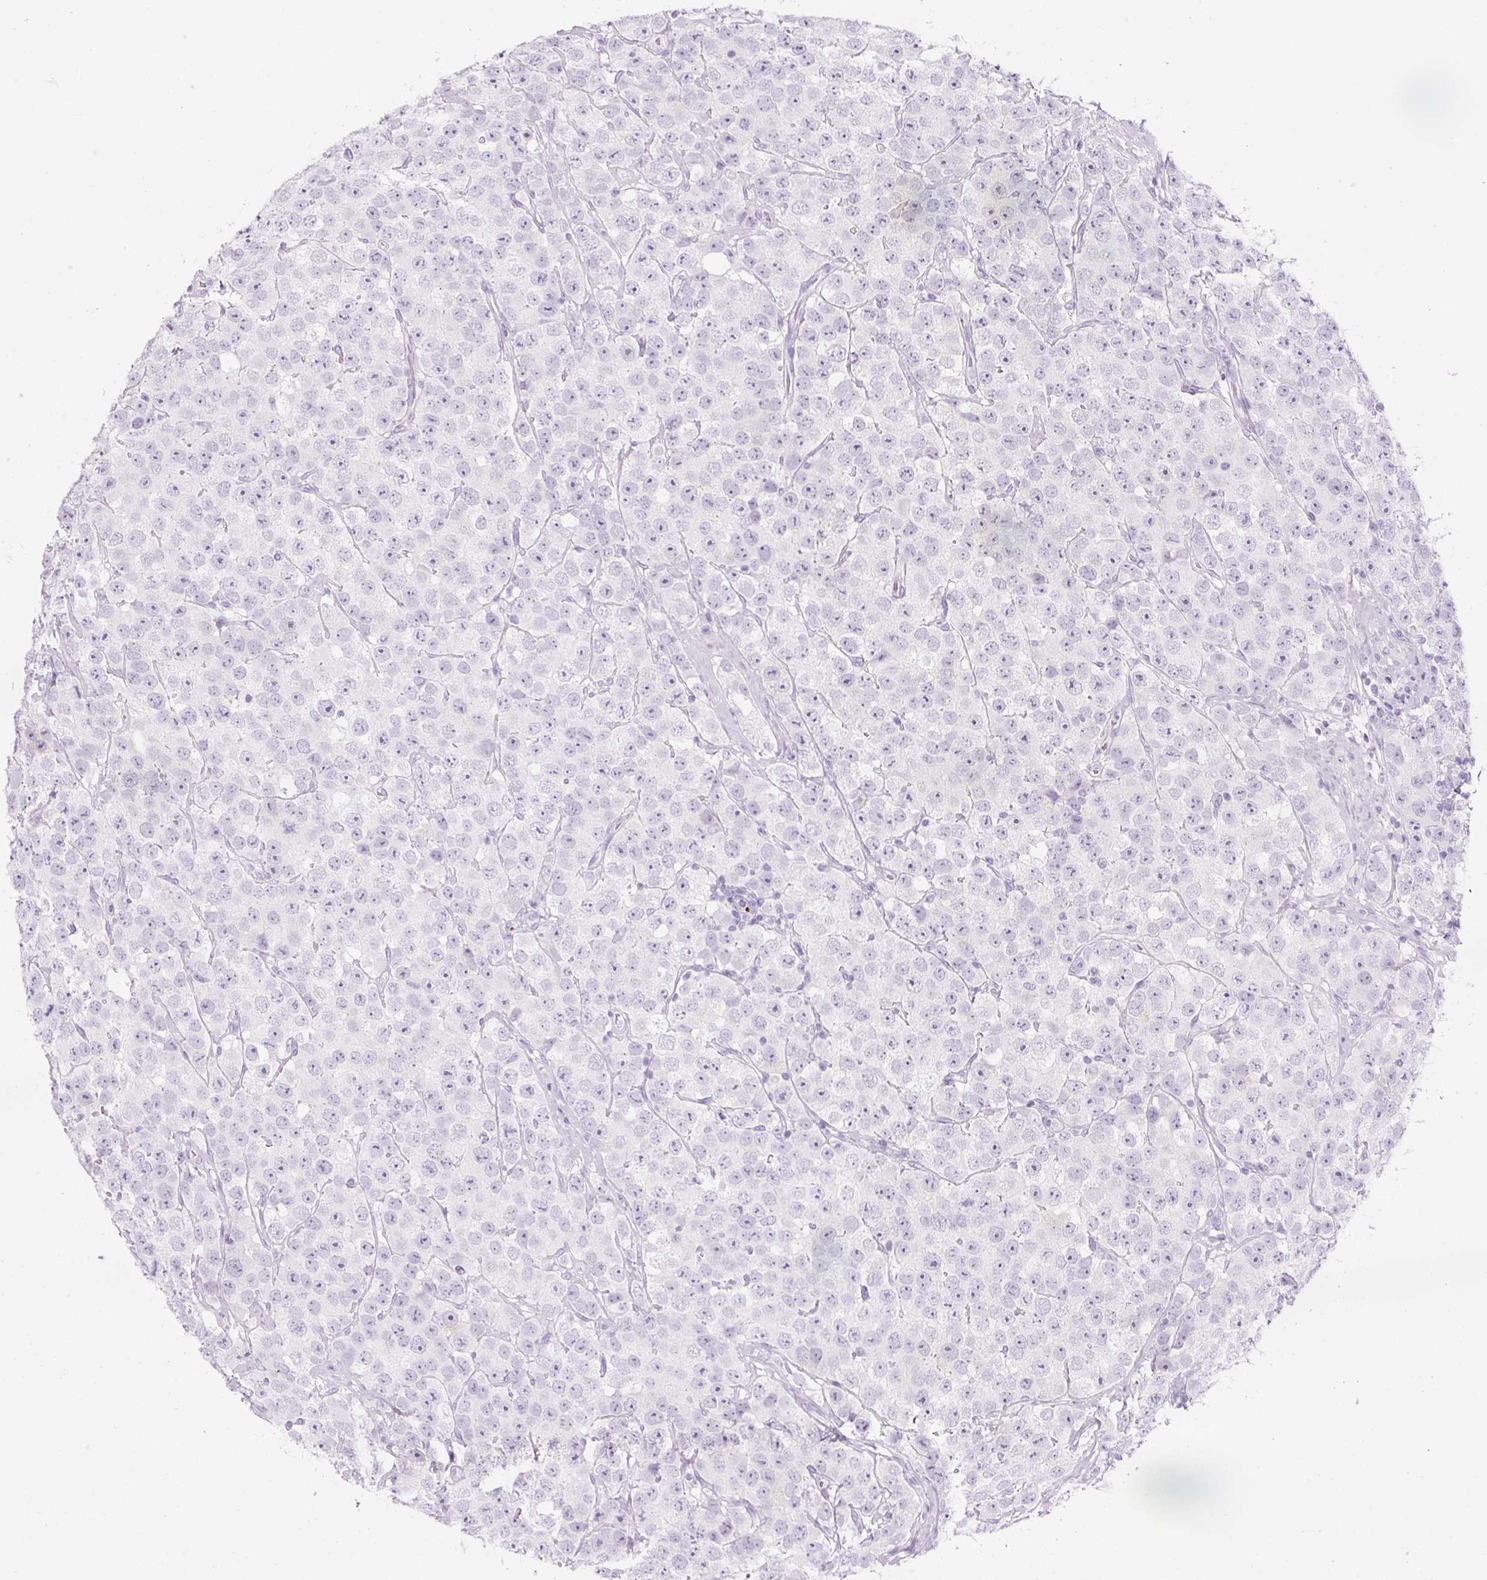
{"staining": {"intensity": "negative", "quantity": "none", "location": "none"}, "tissue": "testis cancer", "cell_type": "Tumor cells", "image_type": "cancer", "snomed": [{"axis": "morphology", "description": "Seminoma, NOS"}, {"axis": "topography", "description": "Testis"}], "caption": "Immunohistochemical staining of testis cancer (seminoma) reveals no significant expression in tumor cells. (IHC, brightfield microscopy, high magnification).", "gene": "PF4V1", "patient": {"sex": "male", "age": 28}}